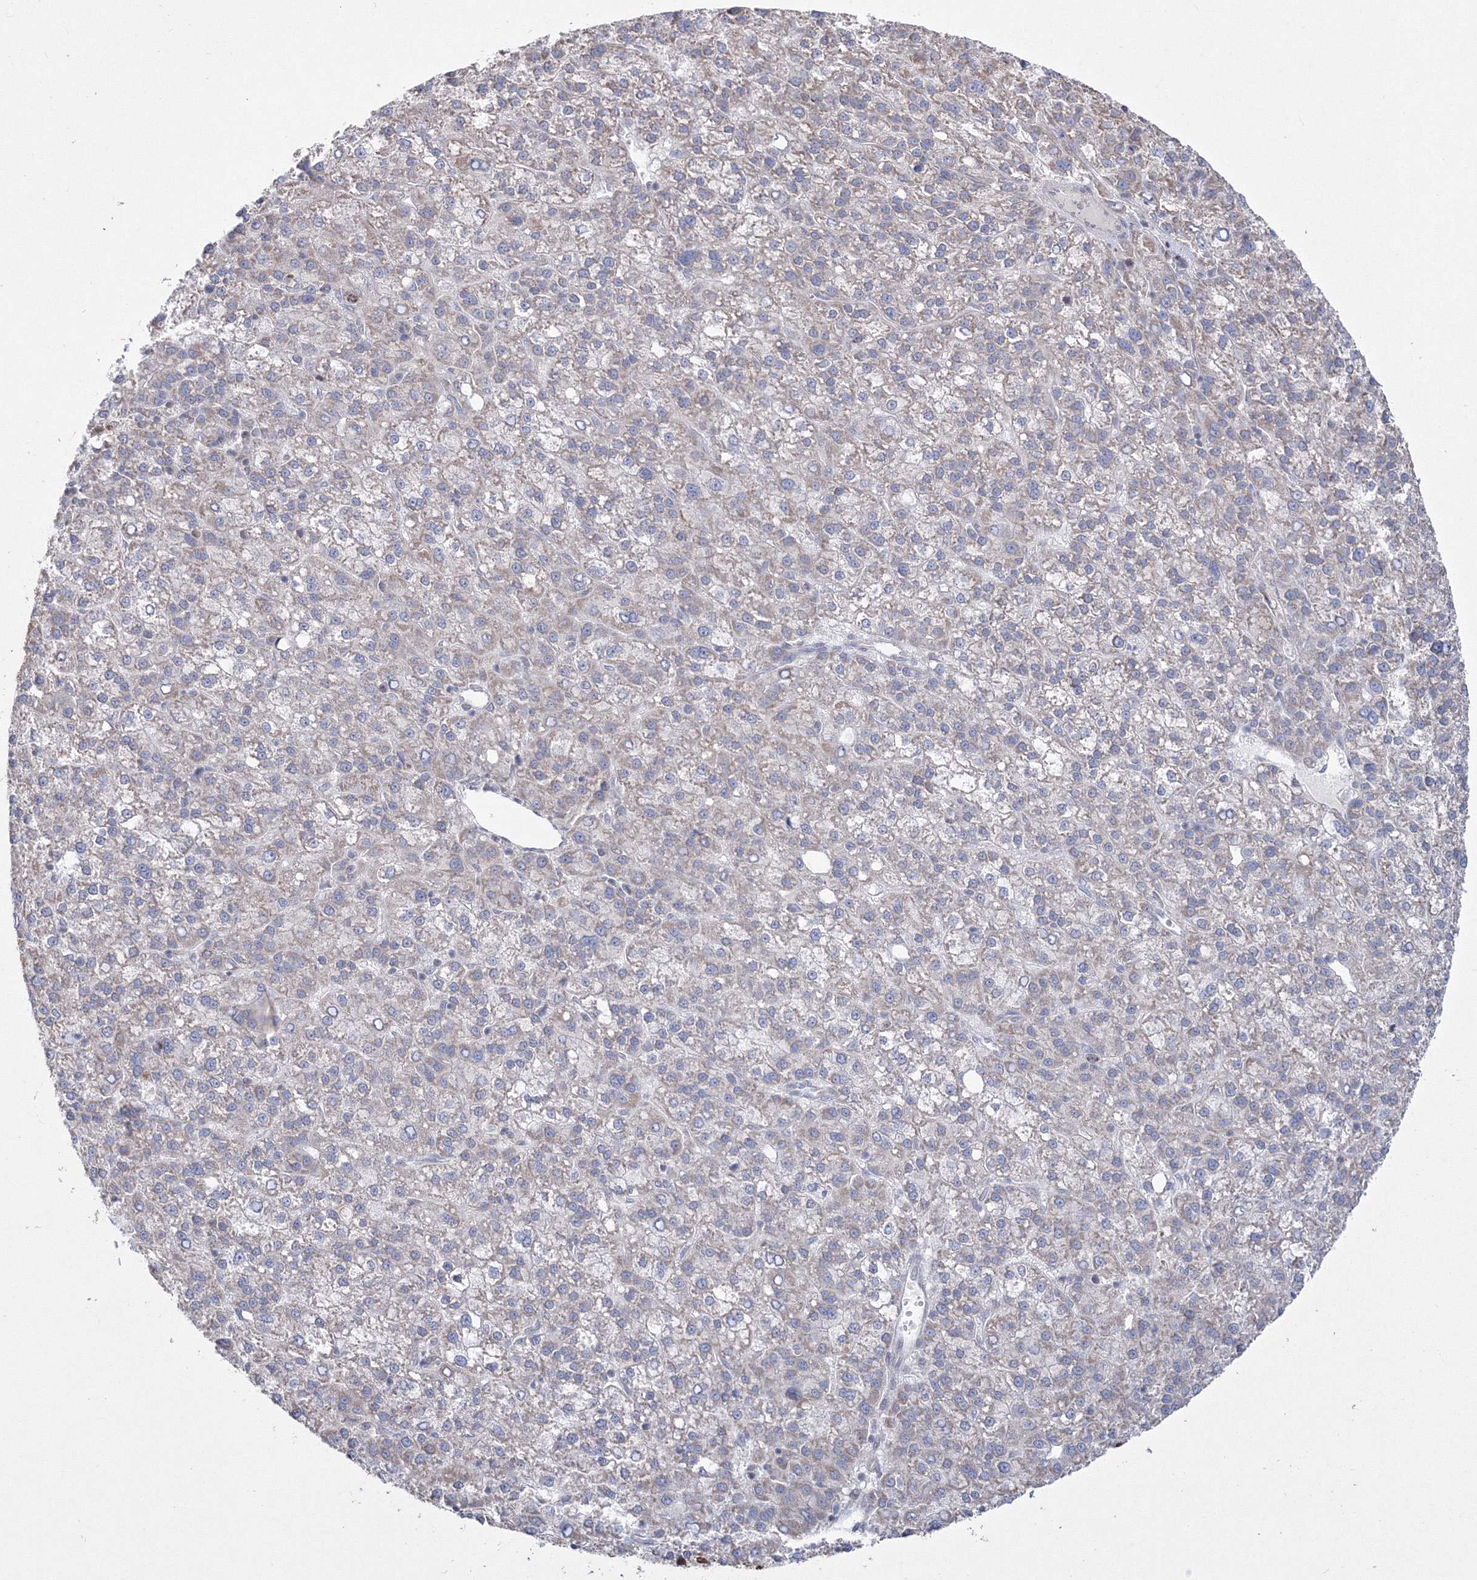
{"staining": {"intensity": "negative", "quantity": "none", "location": "none"}, "tissue": "liver cancer", "cell_type": "Tumor cells", "image_type": "cancer", "snomed": [{"axis": "morphology", "description": "Carcinoma, Hepatocellular, NOS"}, {"axis": "topography", "description": "Liver"}], "caption": "Liver cancer (hepatocellular carcinoma) was stained to show a protein in brown. There is no significant expression in tumor cells.", "gene": "GRSF1", "patient": {"sex": "female", "age": 58}}